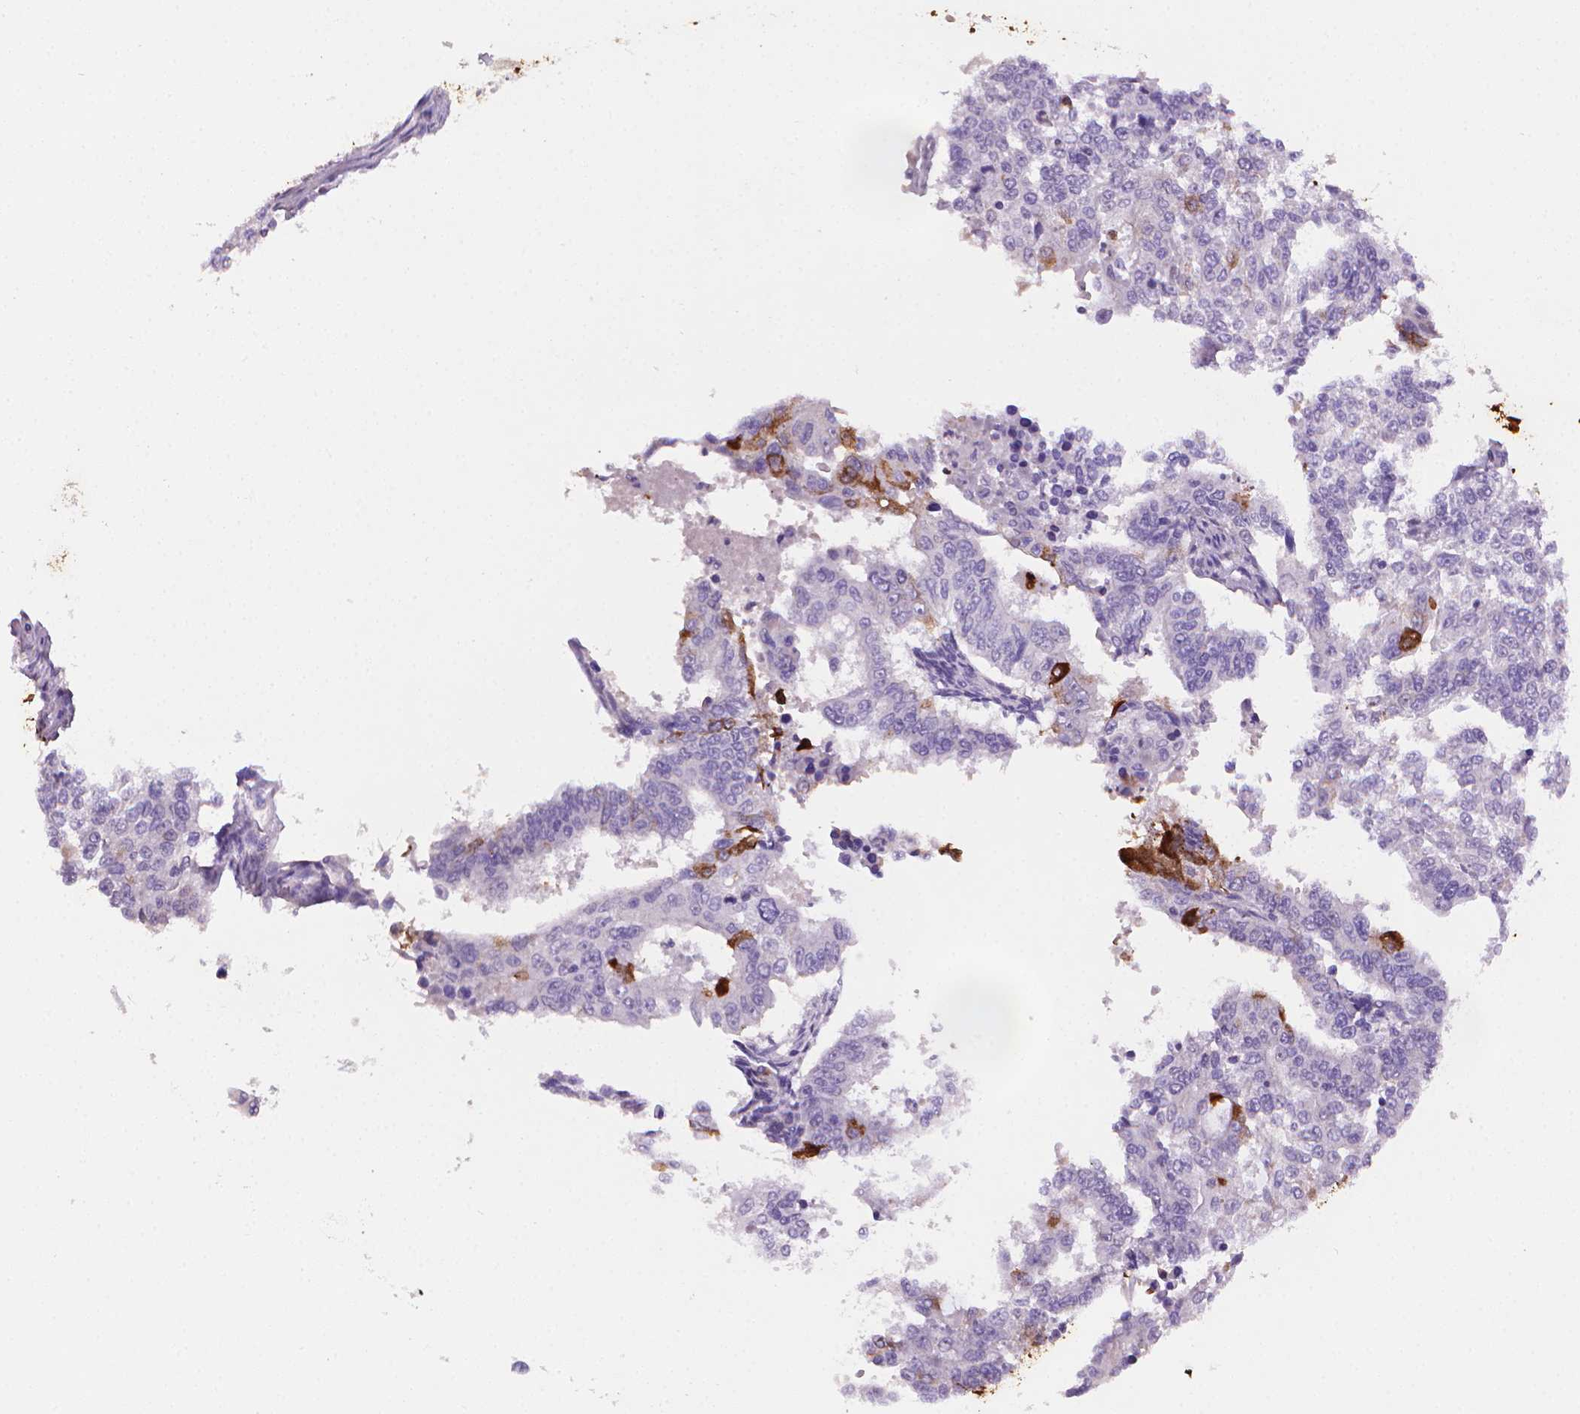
{"staining": {"intensity": "strong", "quantity": "25%-75%", "location": "cytoplasmic/membranous"}, "tissue": "endometrial cancer", "cell_type": "Tumor cells", "image_type": "cancer", "snomed": [{"axis": "morphology", "description": "Adenocarcinoma, NOS"}, {"axis": "topography", "description": "Uterus"}], "caption": "Immunohistochemical staining of endometrial cancer demonstrates high levels of strong cytoplasmic/membranous positivity in approximately 25%-75% of tumor cells.", "gene": "MUC1", "patient": {"sex": "female", "age": 59}}